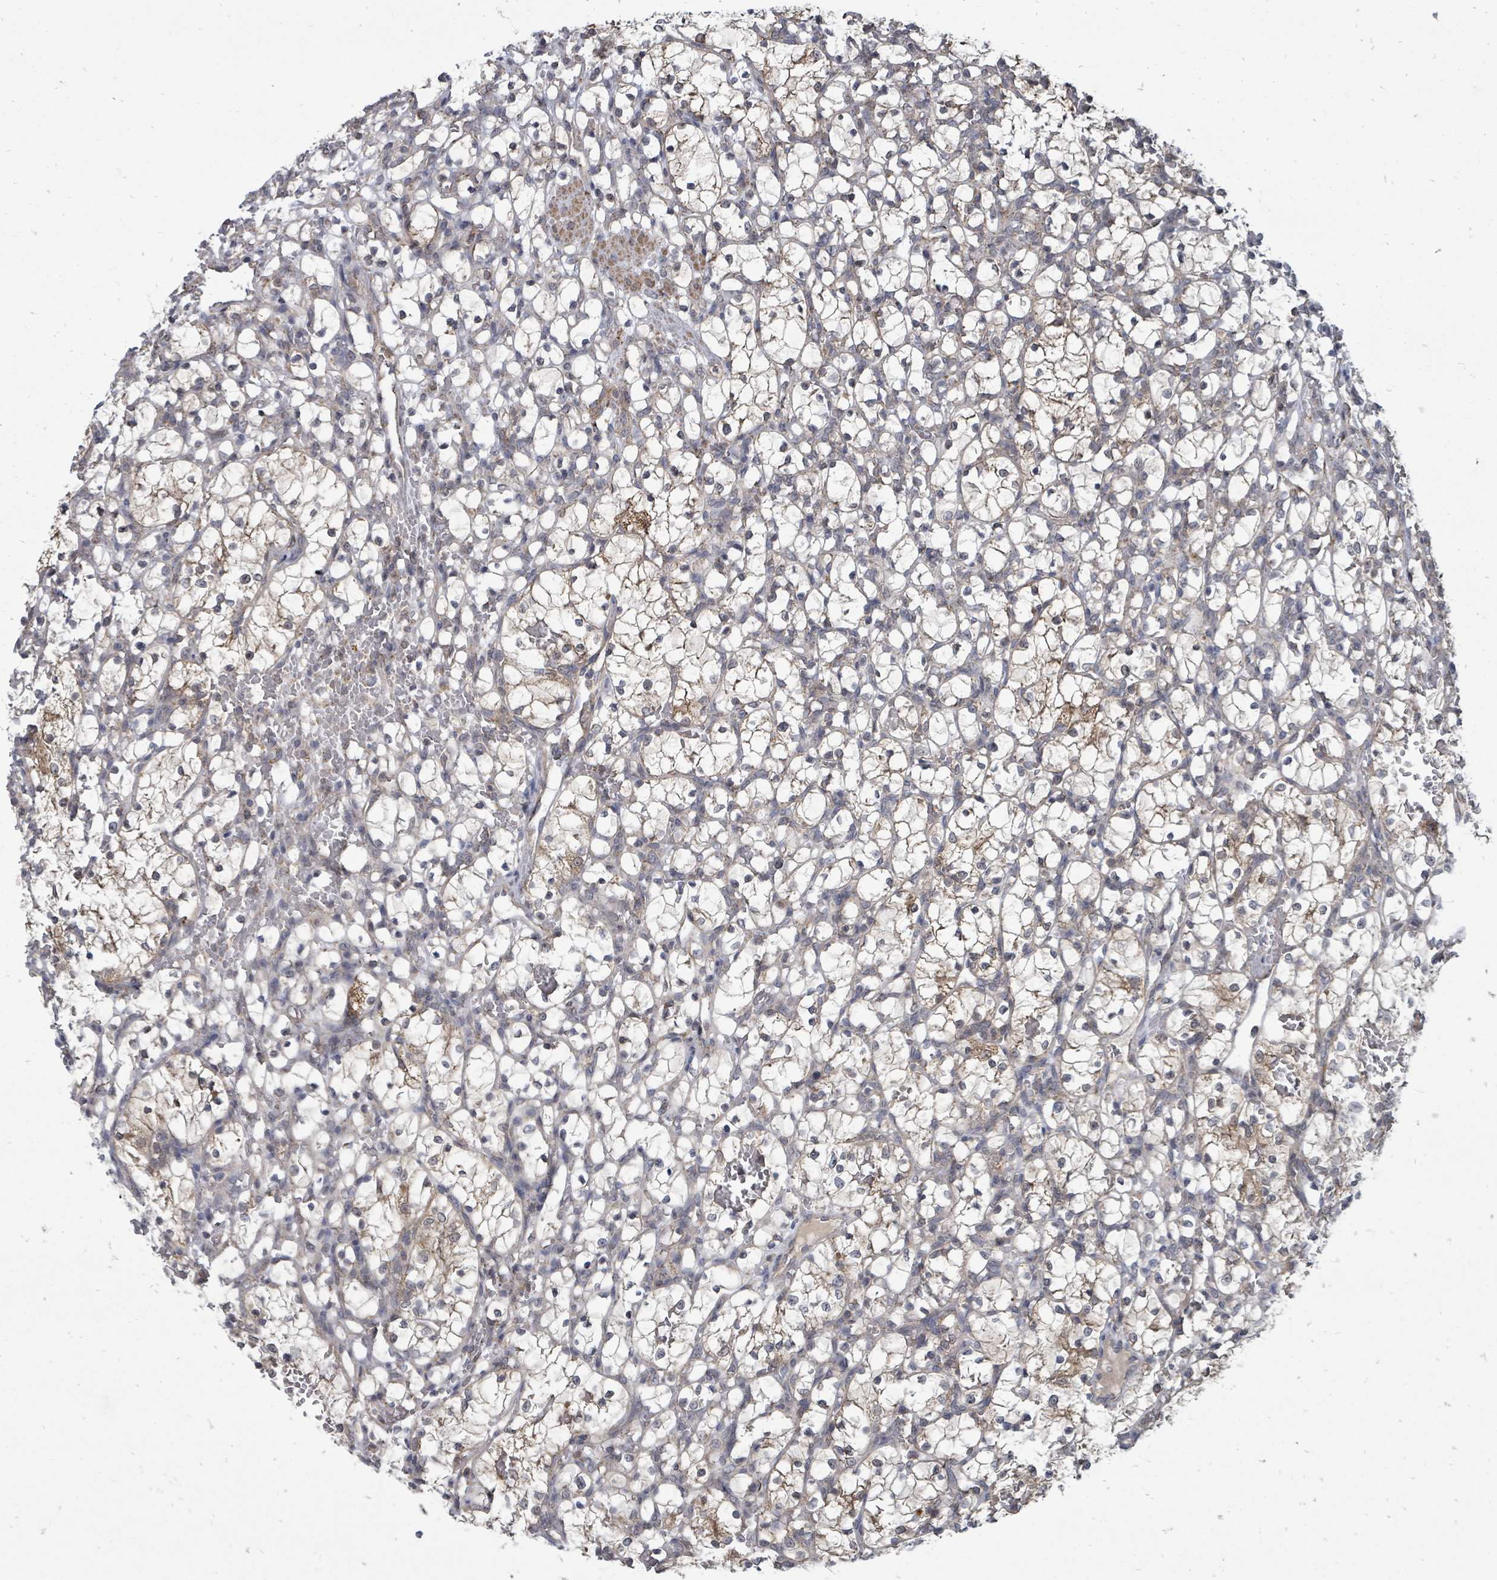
{"staining": {"intensity": "weak", "quantity": "<25%", "location": "cytoplasmic/membranous"}, "tissue": "renal cancer", "cell_type": "Tumor cells", "image_type": "cancer", "snomed": [{"axis": "morphology", "description": "Adenocarcinoma, NOS"}, {"axis": "topography", "description": "Kidney"}], "caption": "An immunohistochemistry histopathology image of renal cancer (adenocarcinoma) is shown. There is no staining in tumor cells of renal cancer (adenocarcinoma).", "gene": "MAGOHB", "patient": {"sex": "female", "age": 69}}